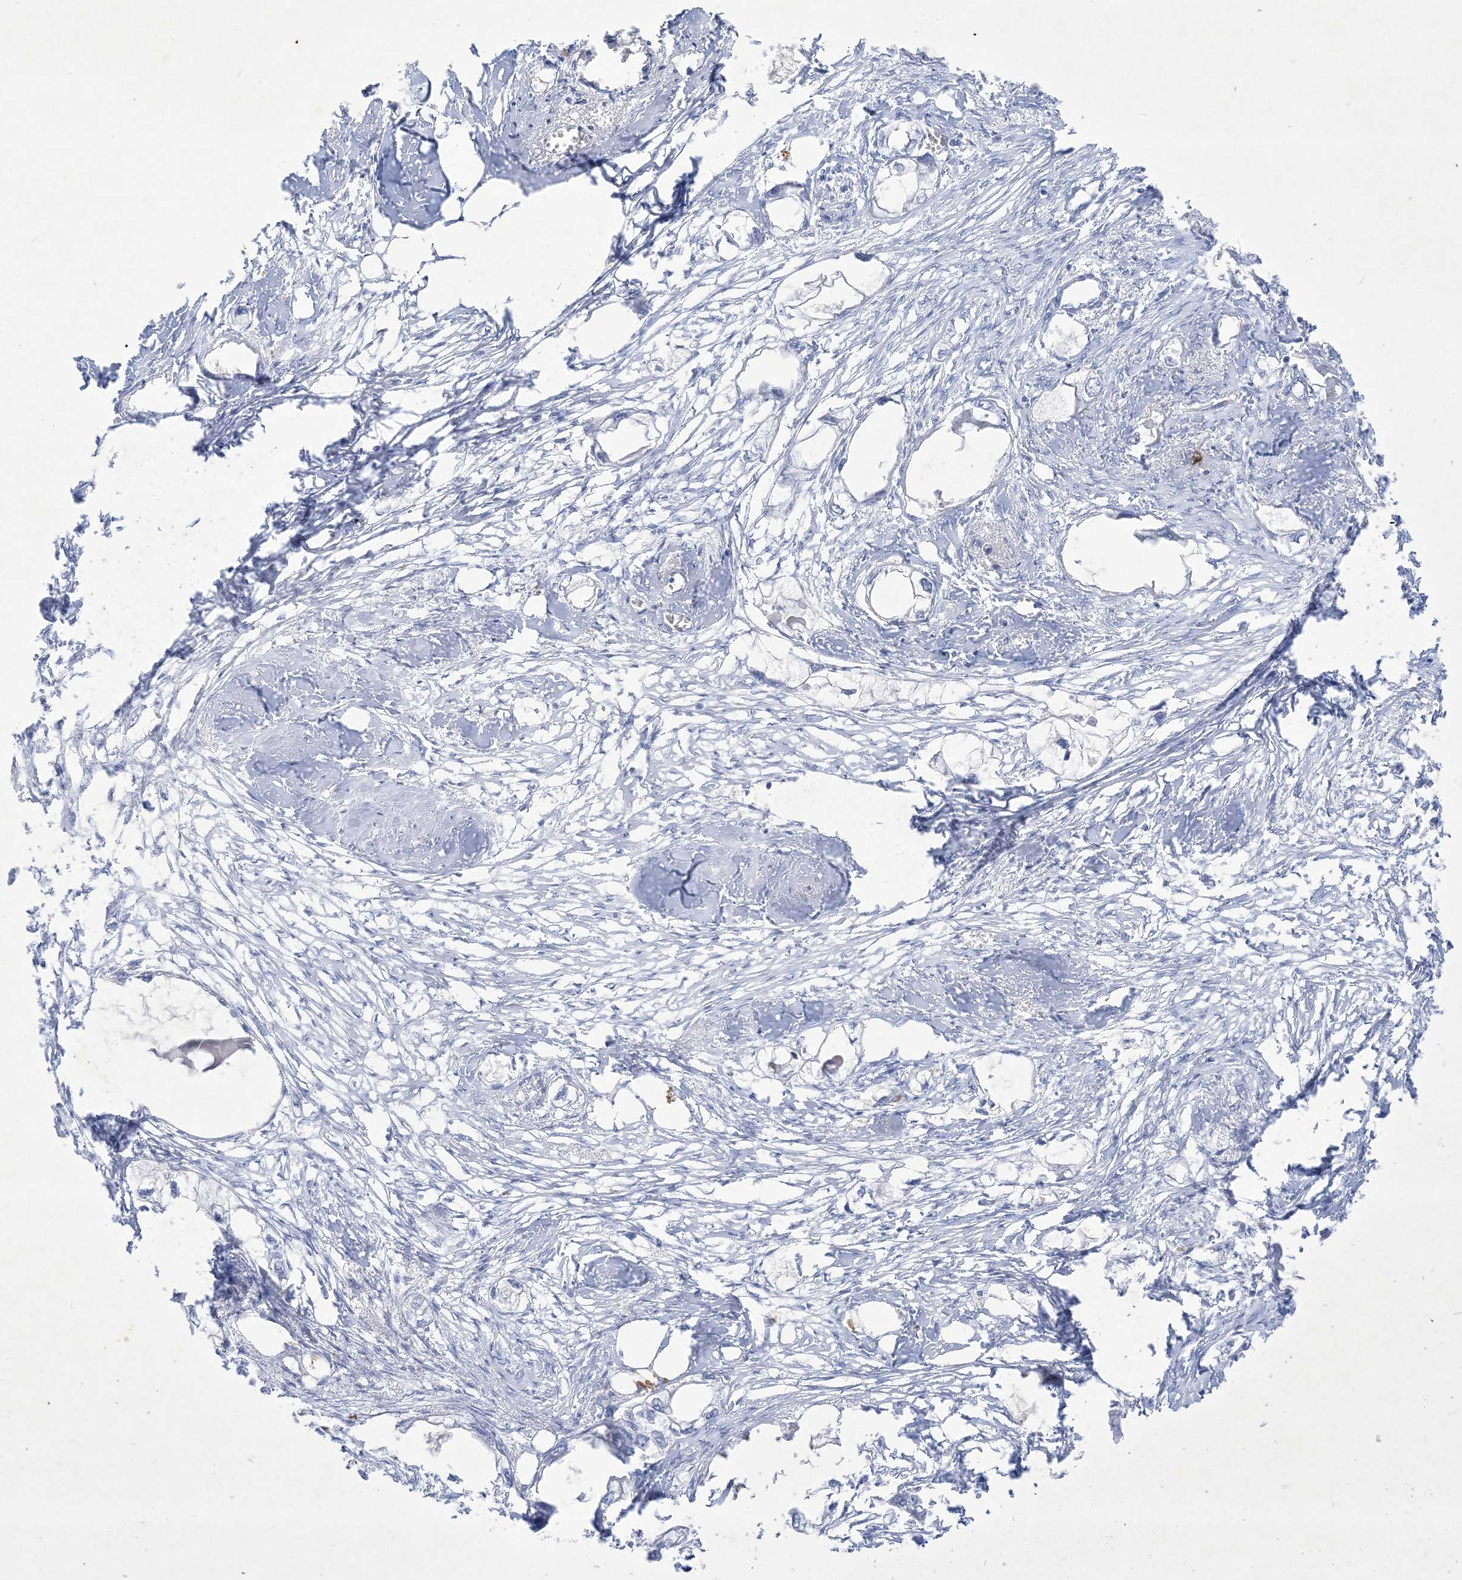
{"staining": {"intensity": "negative", "quantity": "none", "location": "none"}, "tissue": "endometrial cancer", "cell_type": "Tumor cells", "image_type": "cancer", "snomed": [{"axis": "morphology", "description": "Adenocarcinoma, NOS"}, {"axis": "morphology", "description": "Adenocarcinoma, metastatic, NOS"}, {"axis": "topography", "description": "Adipose tissue"}, {"axis": "topography", "description": "Endometrium"}], "caption": "High power microscopy histopathology image of an immunohistochemistry (IHC) micrograph of metastatic adenocarcinoma (endometrial), revealing no significant positivity in tumor cells.", "gene": "B3GNT7", "patient": {"sex": "female", "age": 67}}